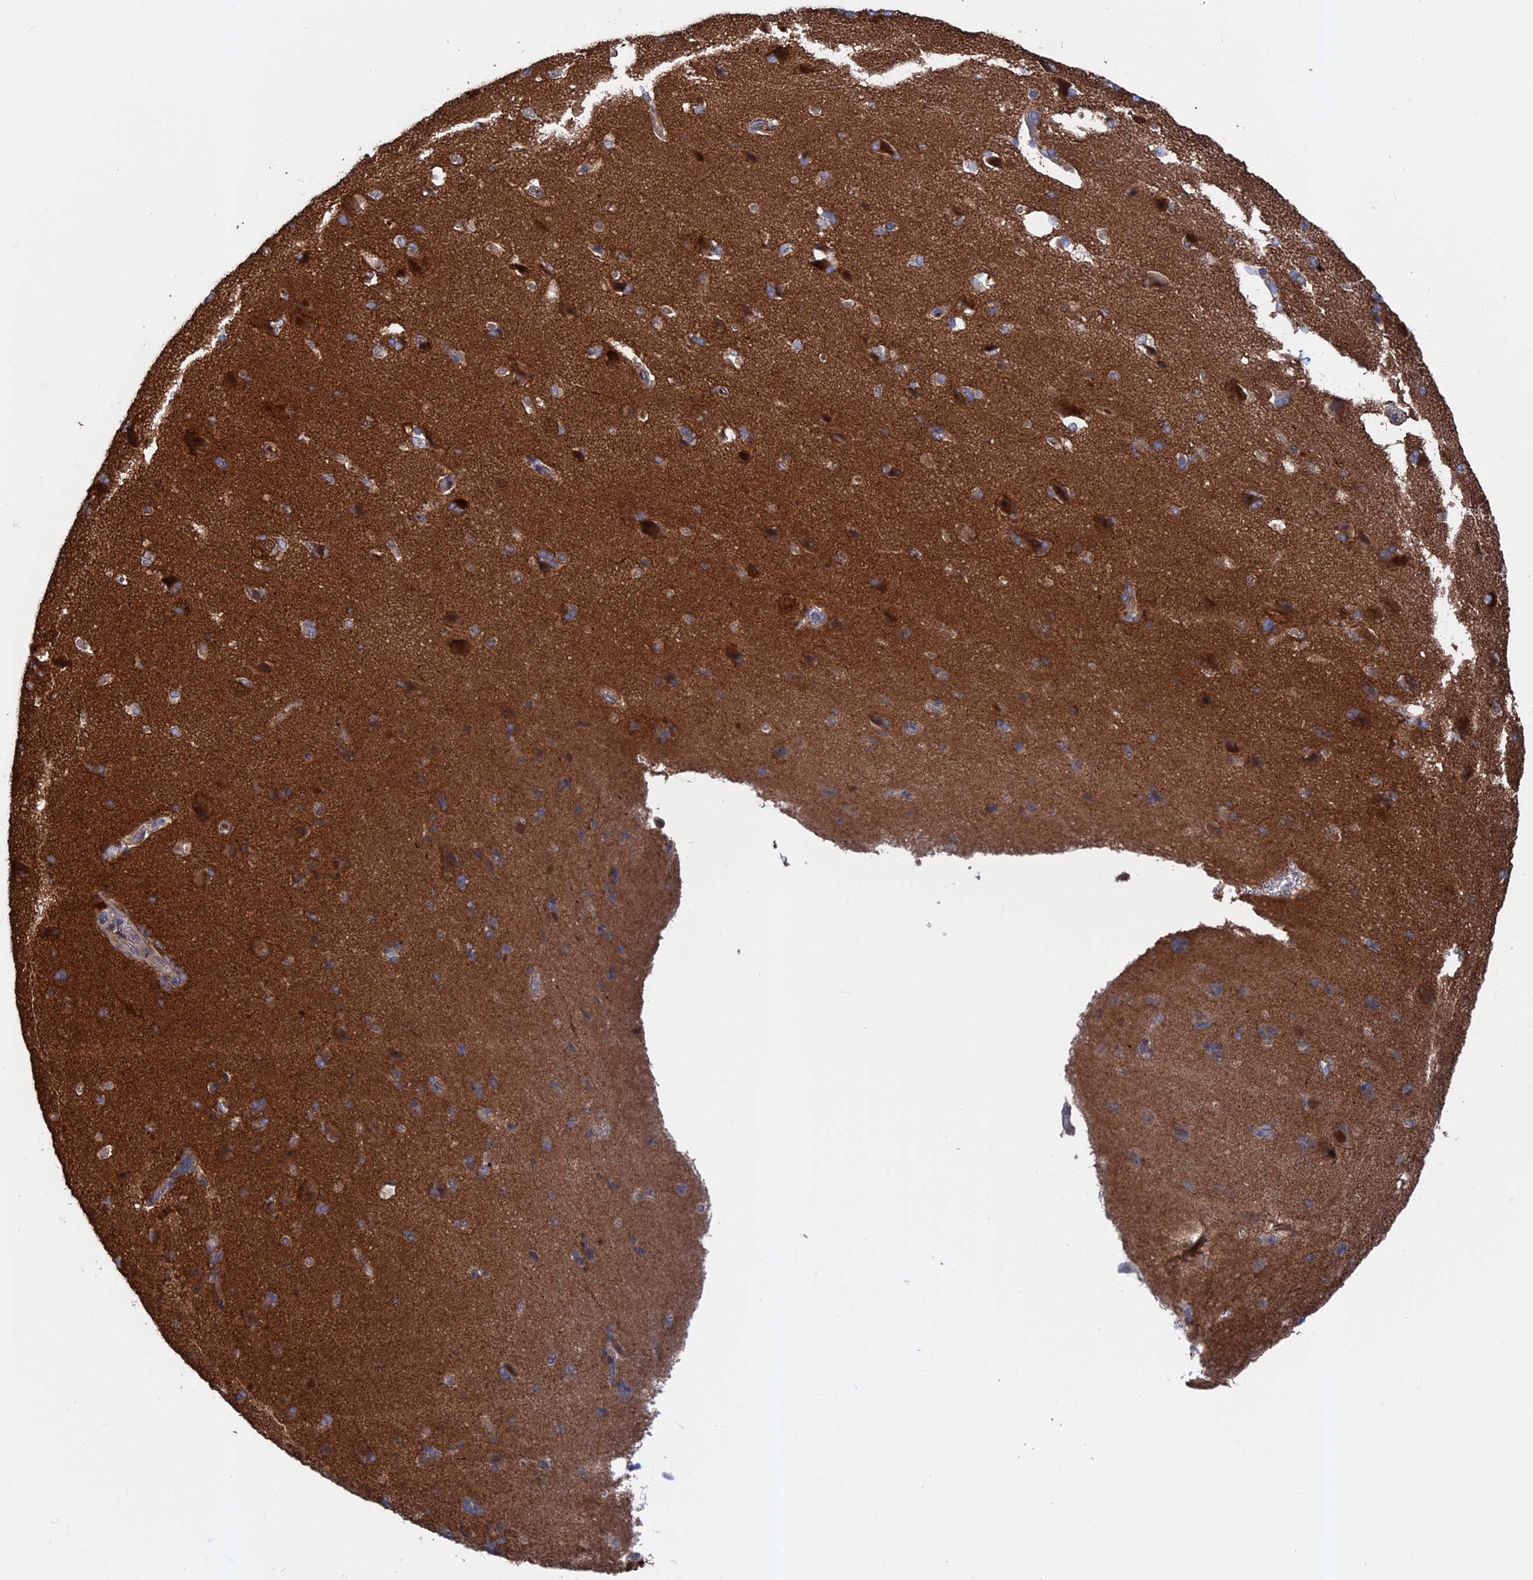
{"staining": {"intensity": "weak", "quantity": "25%-75%", "location": "cytoplasmic/membranous"}, "tissue": "cerebral cortex", "cell_type": "Endothelial cells", "image_type": "normal", "snomed": [{"axis": "morphology", "description": "Normal tissue, NOS"}, {"axis": "topography", "description": "Cerebral cortex"}], "caption": "Immunohistochemical staining of benign human cerebral cortex exhibits 25%-75% levels of weak cytoplasmic/membranous protein positivity in approximately 25%-75% of endothelial cells.", "gene": "TMEM161A", "patient": {"sex": "male", "age": 62}}